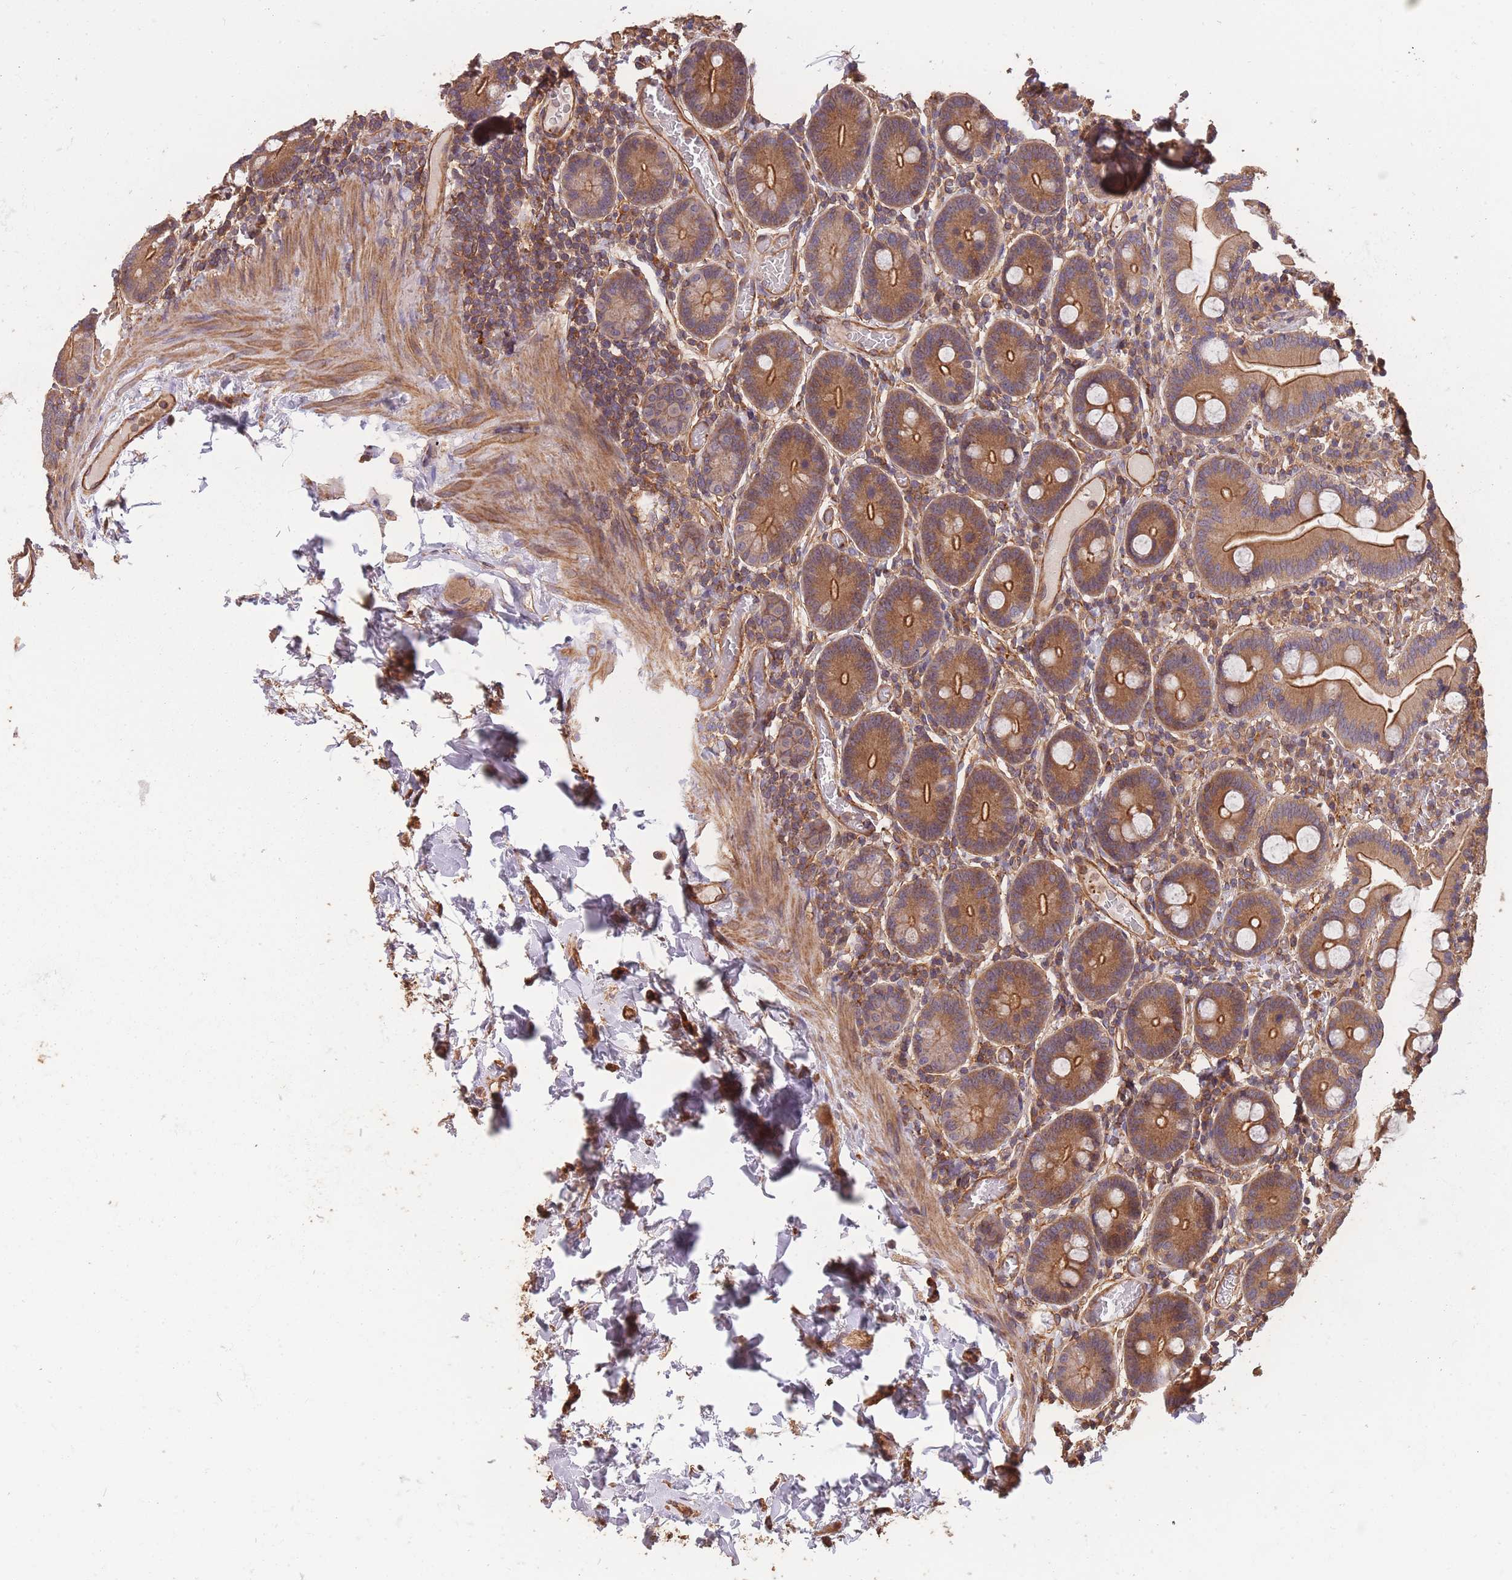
{"staining": {"intensity": "moderate", "quantity": ">75%", "location": "cytoplasmic/membranous"}, "tissue": "duodenum", "cell_type": "Glandular cells", "image_type": "normal", "snomed": [{"axis": "morphology", "description": "Normal tissue, NOS"}, {"axis": "topography", "description": "Duodenum"}], "caption": "Brown immunohistochemical staining in normal duodenum displays moderate cytoplasmic/membranous staining in approximately >75% of glandular cells. (DAB = brown stain, brightfield microscopy at high magnification).", "gene": "ARMH3", "patient": {"sex": "male", "age": 55}}